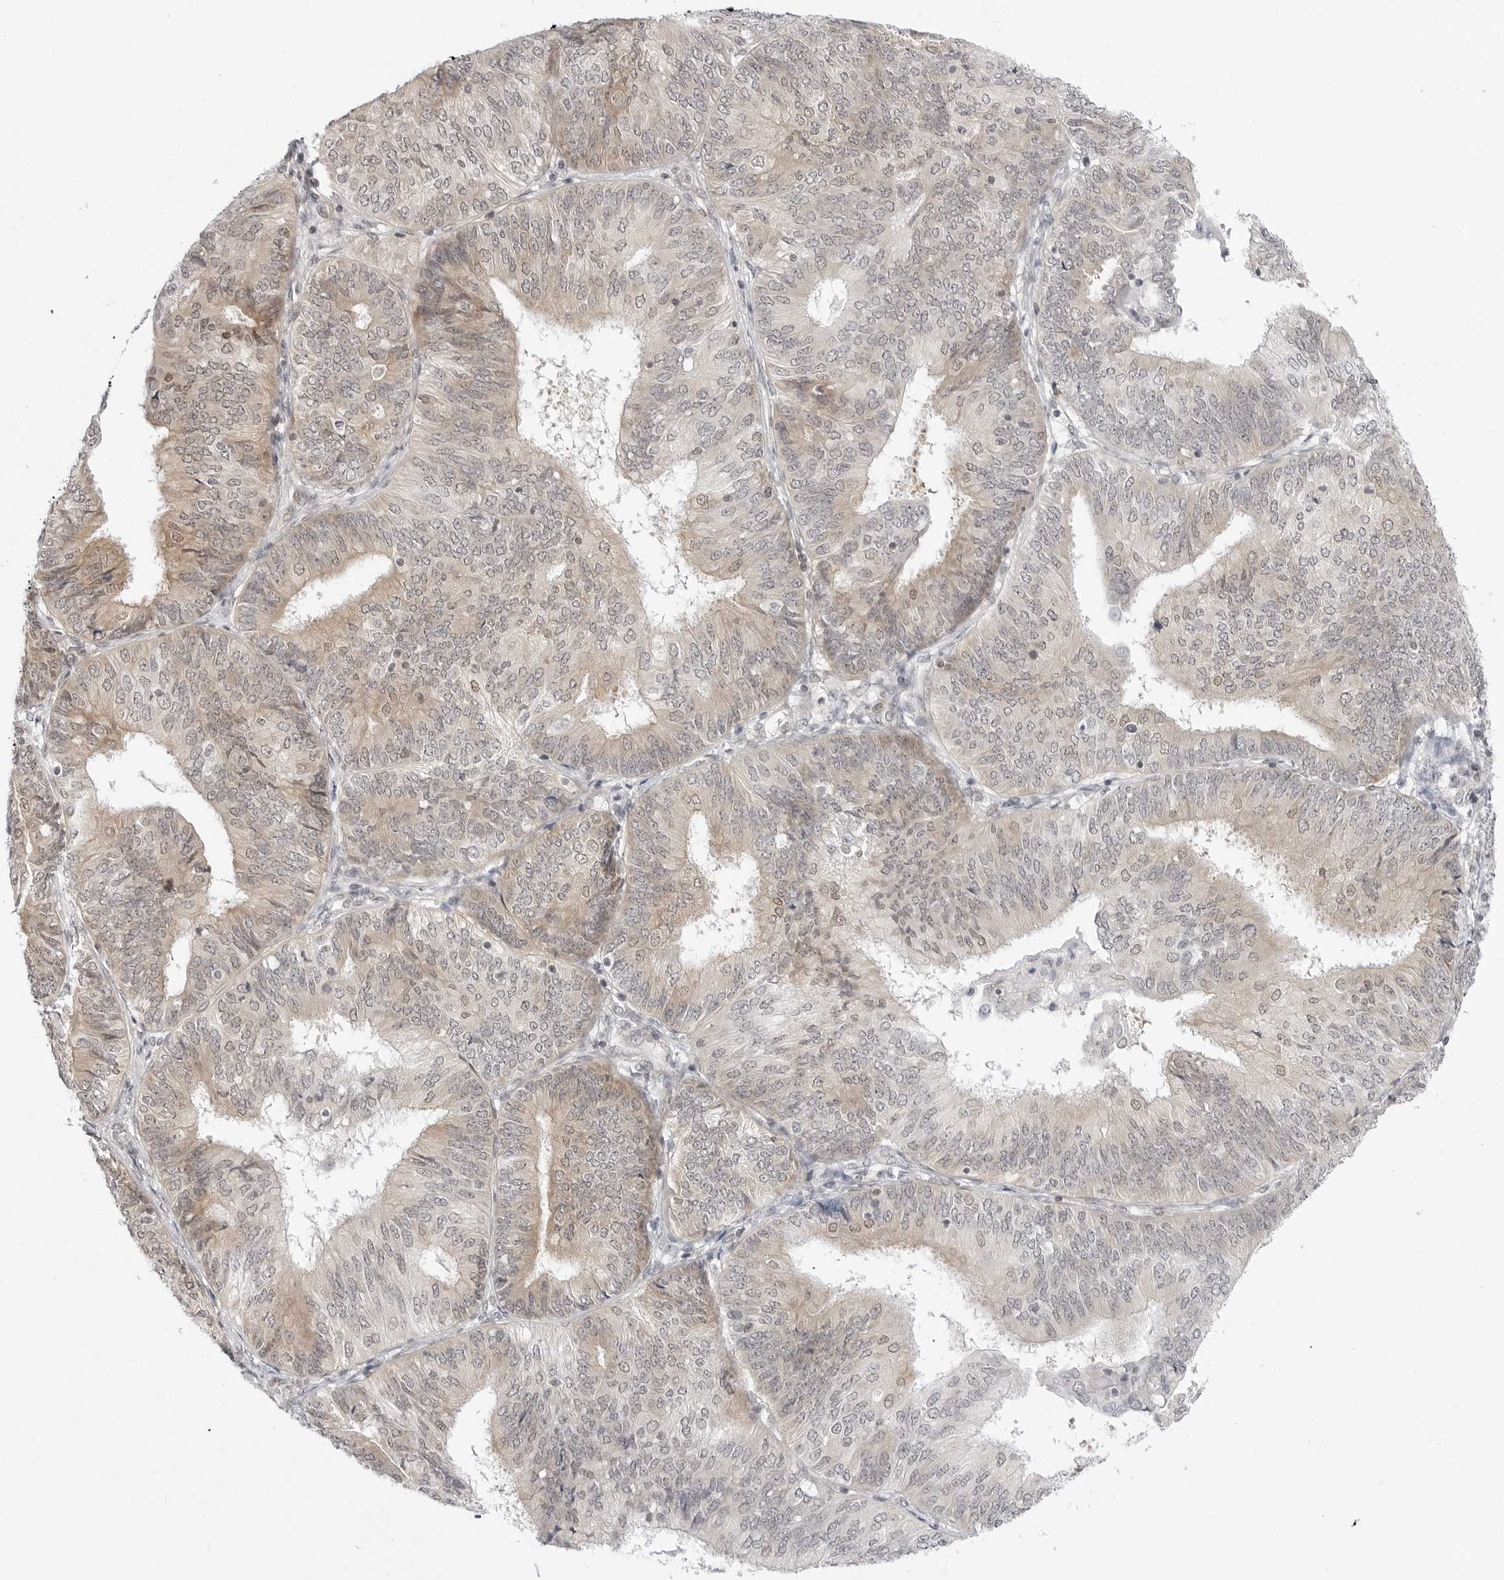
{"staining": {"intensity": "weak", "quantity": "<25%", "location": "cytoplasmic/membranous"}, "tissue": "endometrial cancer", "cell_type": "Tumor cells", "image_type": "cancer", "snomed": [{"axis": "morphology", "description": "Adenocarcinoma, NOS"}, {"axis": "topography", "description": "Endometrium"}], "caption": "DAB immunohistochemical staining of endometrial cancer (adenocarcinoma) reveals no significant positivity in tumor cells.", "gene": "PPP2R5C", "patient": {"sex": "female", "age": 58}}